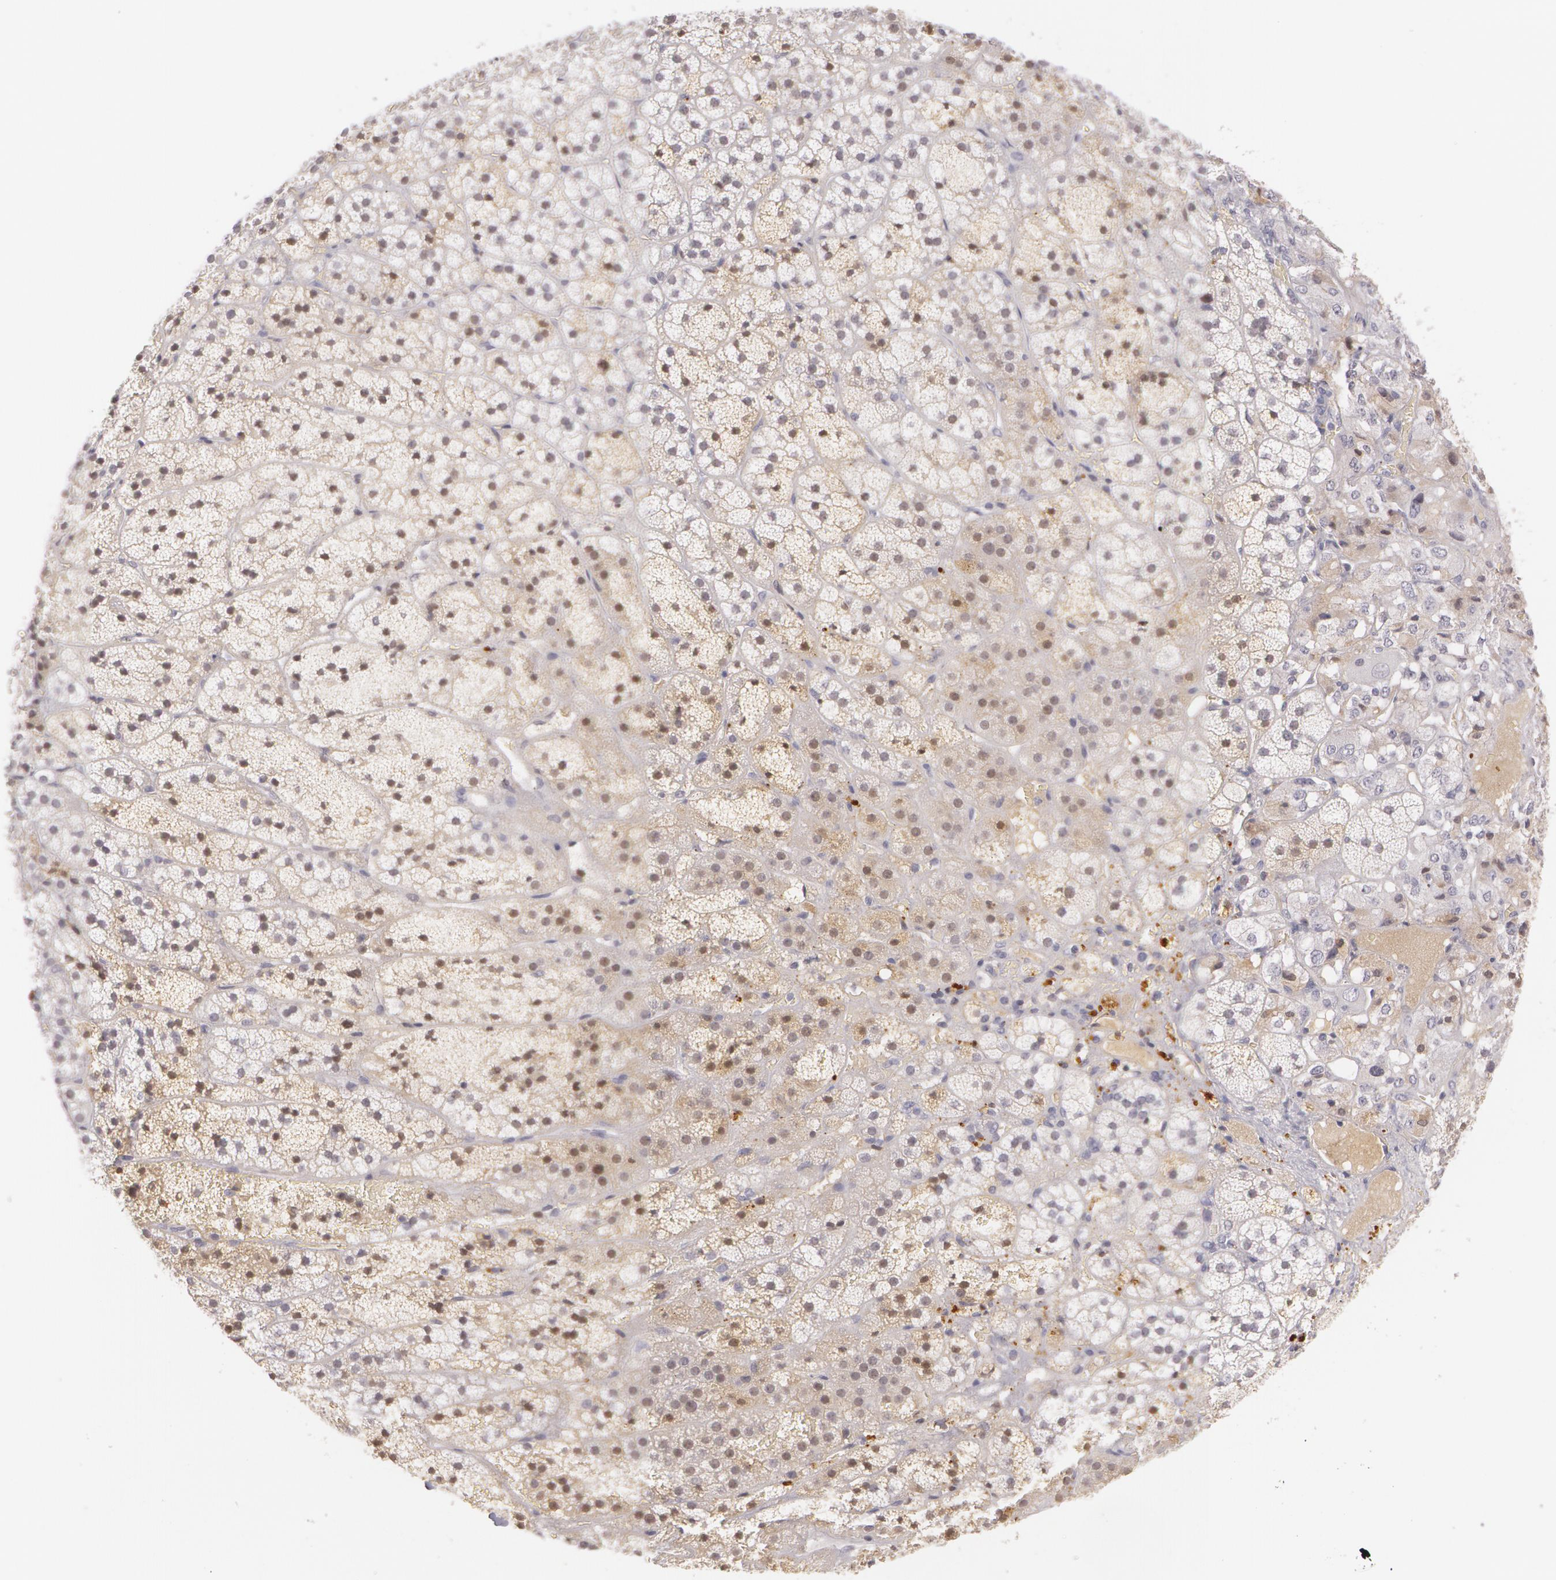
{"staining": {"intensity": "weak", "quantity": "<25%", "location": "nuclear"}, "tissue": "adrenal gland", "cell_type": "Glandular cells", "image_type": "normal", "snomed": [{"axis": "morphology", "description": "Normal tissue, NOS"}, {"axis": "topography", "description": "Adrenal gland"}], "caption": "IHC histopathology image of normal adrenal gland: adrenal gland stained with DAB demonstrates no significant protein staining in glandular cells.", "gene": "LBP", "patient": {"sex": "female", "age": 44}}